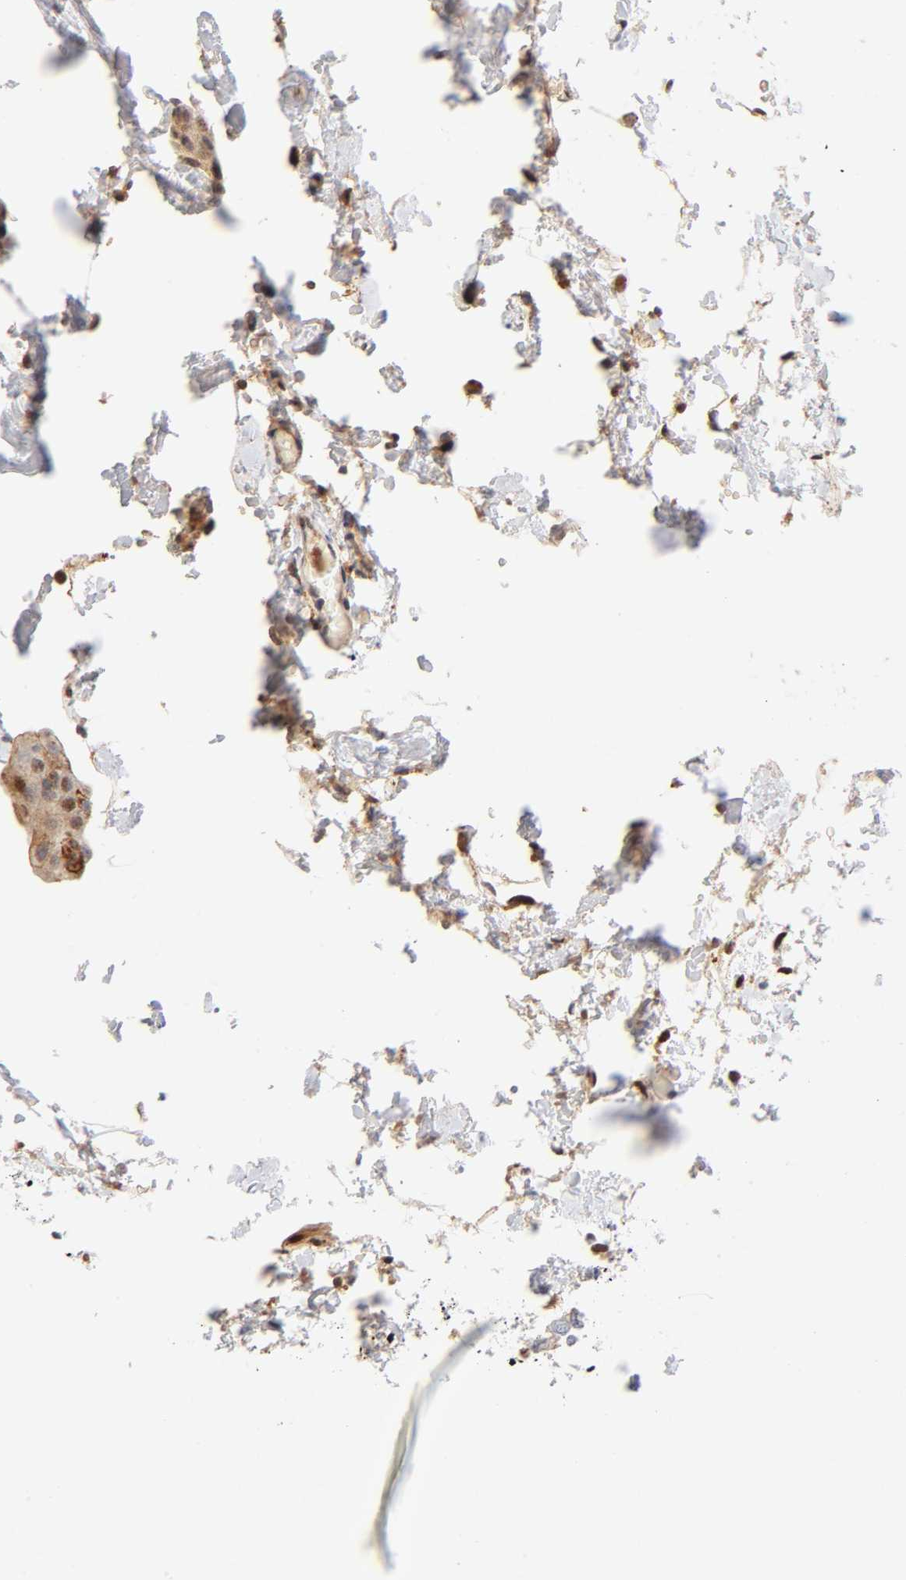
{"staining": {"intensity": "moderate", "quantity": ">75%", "location": "cytoplasmic/membranous,nuclear"}, "tissue": "urothelial cancer", "cell_type": "Tumor cells", "image_type": "cancer", "snomed": [{"axis": "morphology", "description": "Urothelial carcinoma, Low grade"}, {"axis": "topography", "description": "Urinary bladder"}], "caption": "Low-grade urothelial carcinoma tissue exhibits moderate cytoplasmic/membranous and nuclear staining in about >75% of tumor cells", "gene": "ANXA7", "patient": {"sex": "female", "age": 60}}